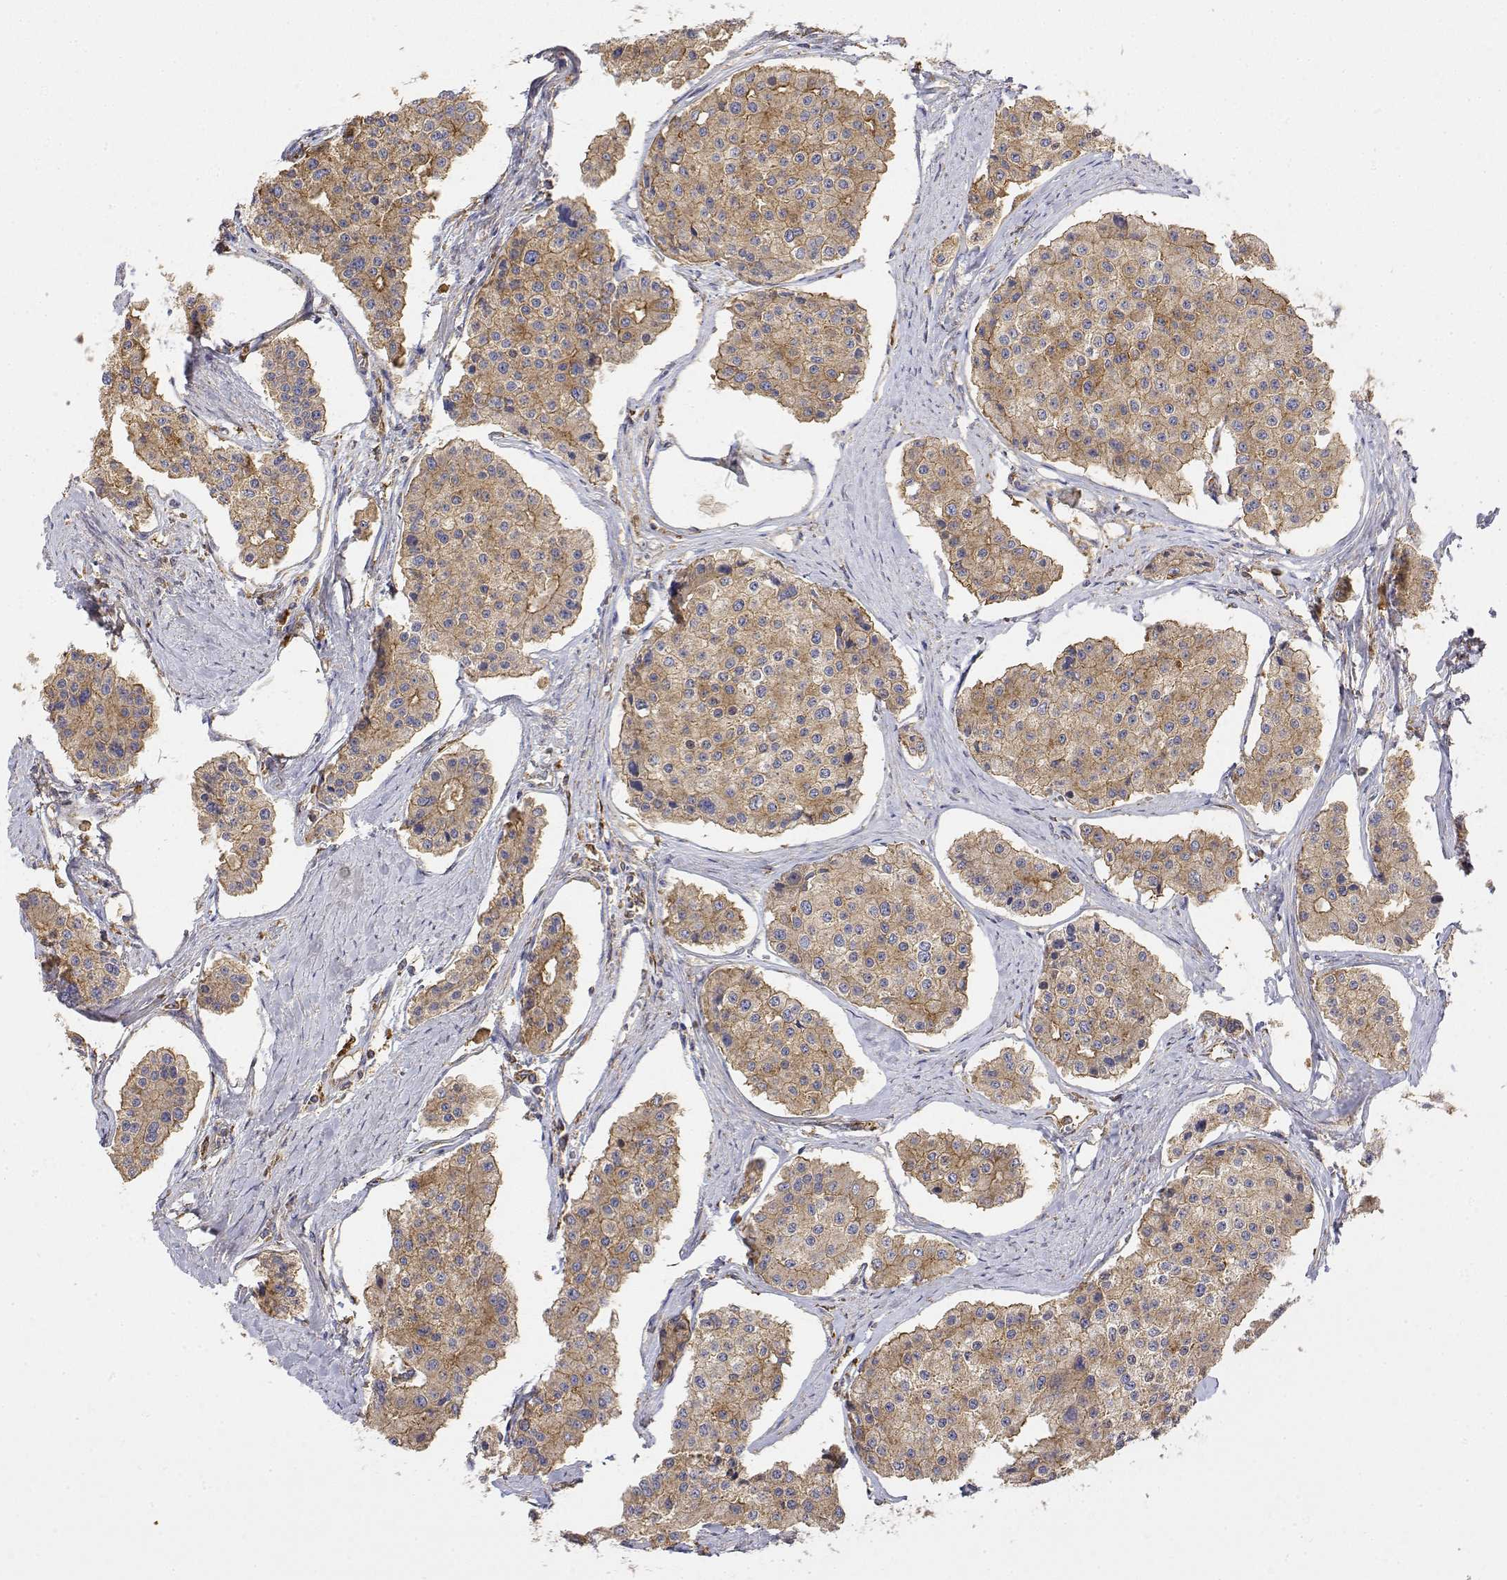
{"staining": {"intensity": "weak", "quantity": ">75%", "location": "cytoplasmic/membranous"}, "tissue": "carcinoid", "cell_type": "Tumor cells", "image_type": "cancer", "snomed": [{"axis": "morphology", "description": "Carcinoid, malignant, NOS"}, {"axis": "topography", "description": "Small intestine"}], "caption": "High-power microscopy captured an IHC micrograph of malignant carcinoid, revealing weak cytoplasmic/membranous positivity in approximately >75% of tumor cells. The protein of interest is shown in brown color, while the nuclei are stained blue.", "gene": "PACSIN2", "patient": {"sex": "female", "age": 65}}